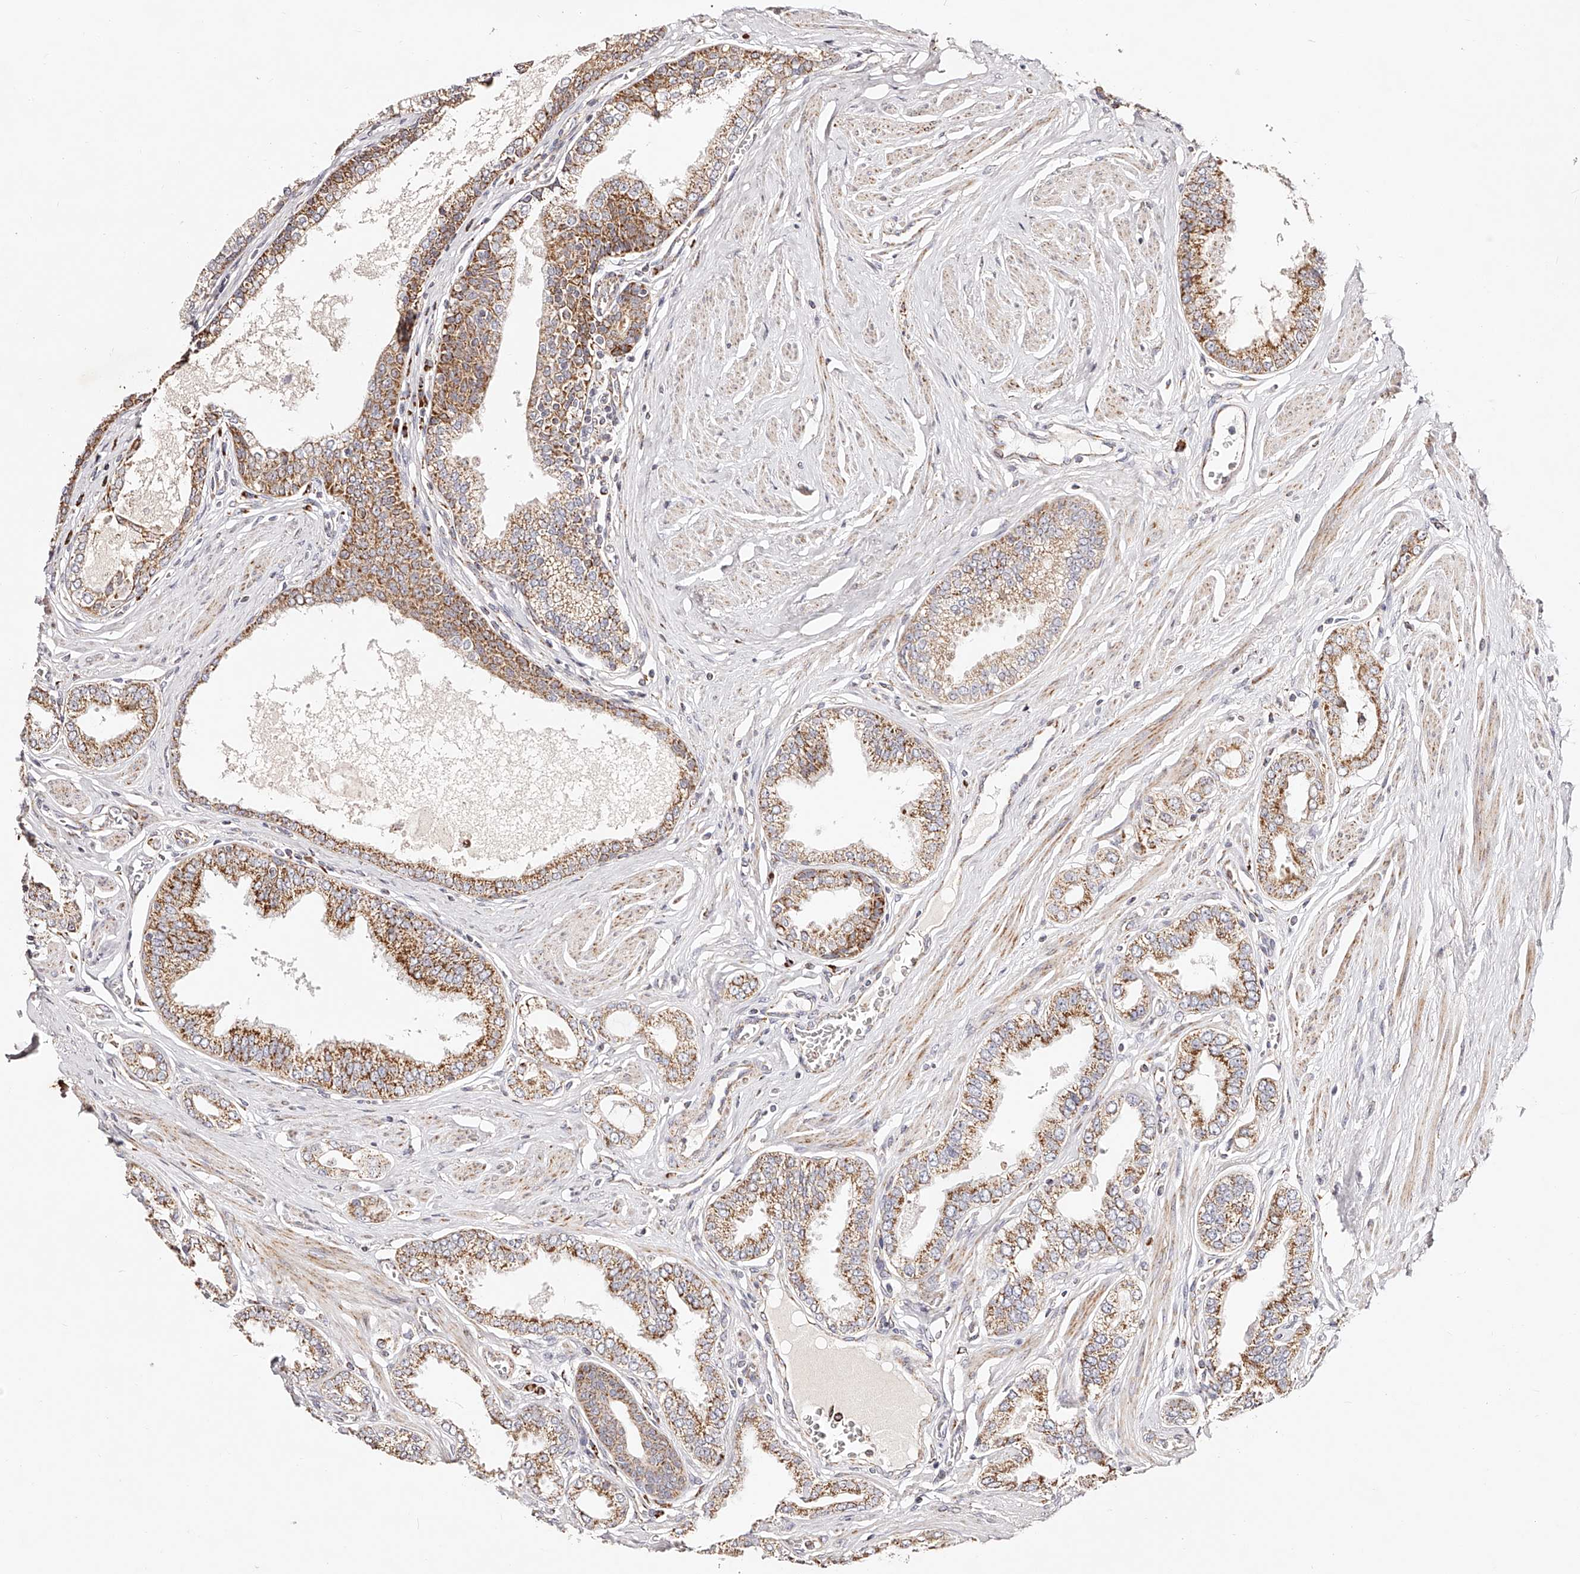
{"staining": {"intensity": "moderate", "quantity": ">75%", "location": "cytoplasmic/membranous"}, "tissue": "prostate cancer", "cell_type": "Tumor cells", "image_type": "cancer", "snomed": [{"axis": "morphology", "description": "Adenocarcinoma, Low grade"}, {"axis": "topography", "description": "Prostate"}], "caption": "A high-resolution micrograph shows immunohistochemistry staining of low-grade adenocarcinoma (prostate), which reveals moderate cytoplasmic/membranous staining in approximately >75% of tumor cells.", "gene": "NDUFV3", "patient": {"sex": "male", "age": 63}}